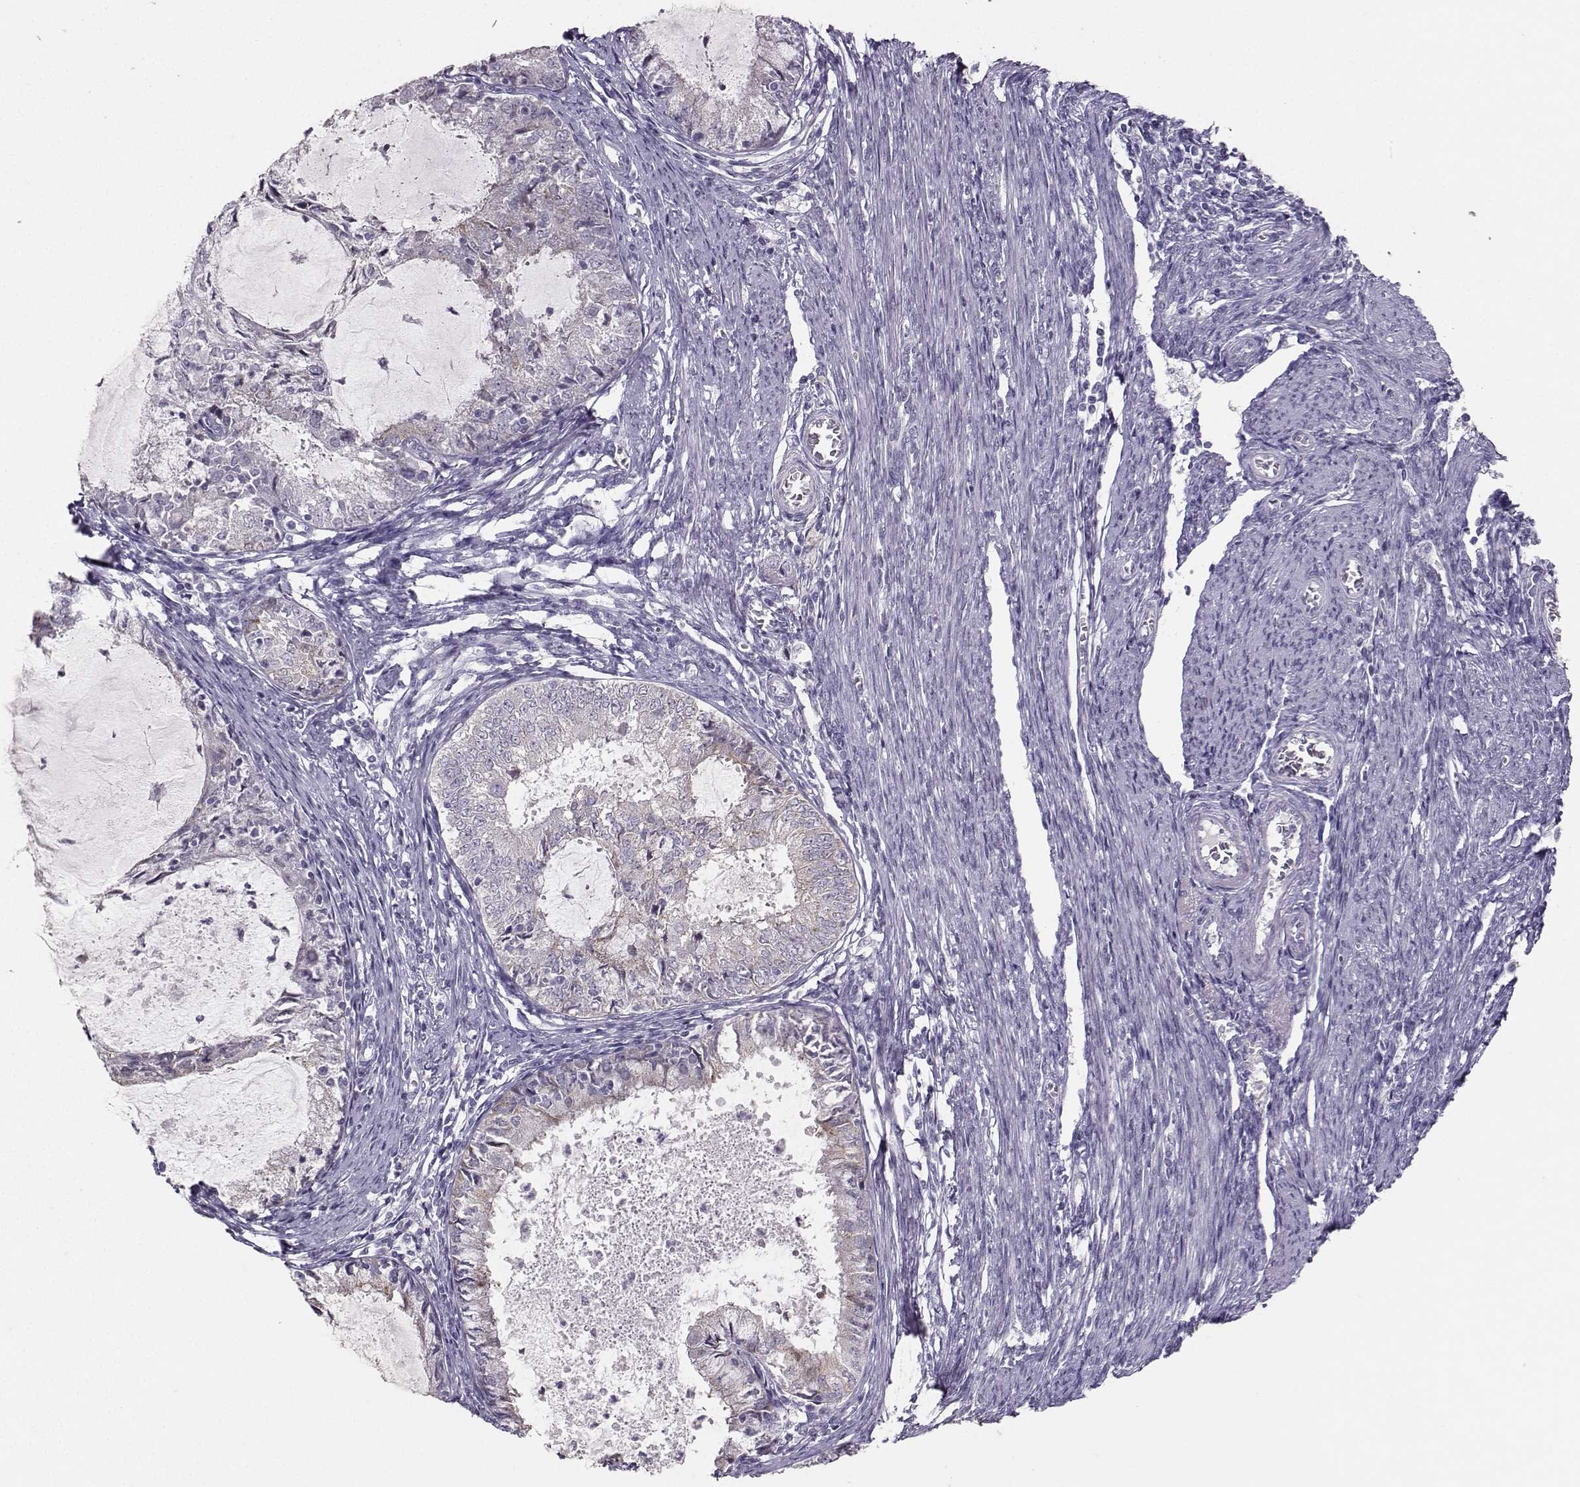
{"staining": {"intensity": "negative", "quantity": "none", "location": "none"}, "tissue": "endometrial cancer", "cell_type": "Tumor cells", "image_type": "cancer", "snomed": [{"axis": "morphology", "description": "Adenocarcinoma, NOS"}, {"axis": "topography", "description": "Endometrium"}], "caption": "Endometrial cancer (adenocarcinoma) was stained to show a protein in brown. There is no significant staining in tumor cells.", "gene": "PKP2", "patient": {"sex": "female", "age": 57}}